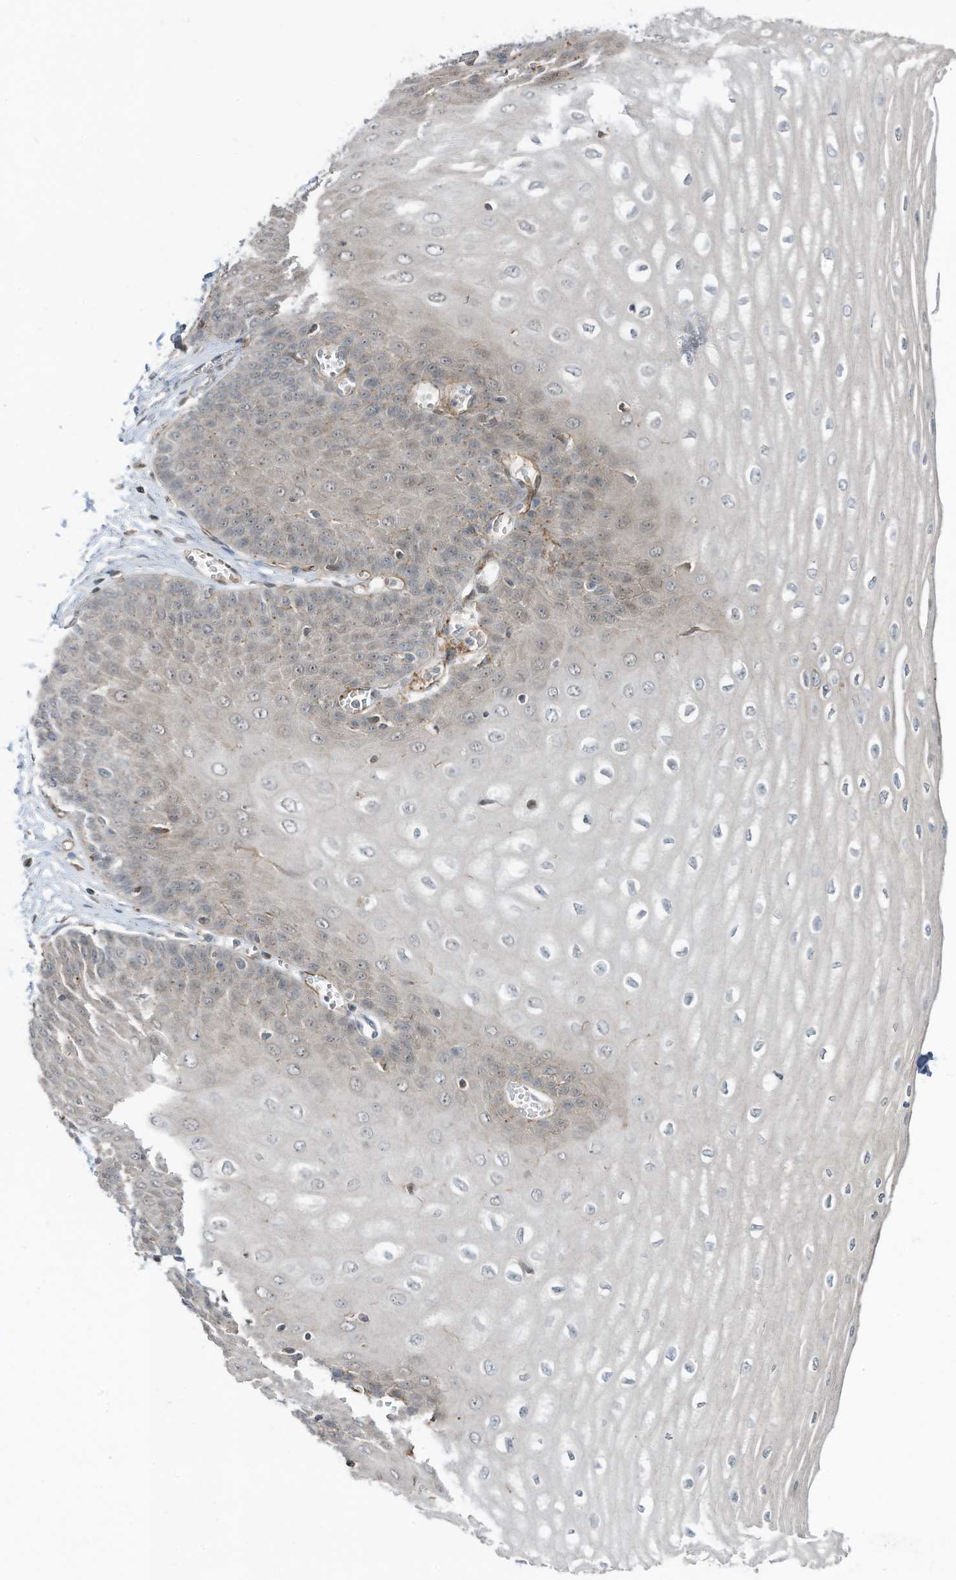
{"staining": {"intensity": "weak", "quantity": "25%-75%", "location": "cytoplasmic/membranous"}, "tissue": "esophagus", "cell_type": "Squamous epithelial cells", "image_type": "normal", "snomed": [{"axis": "morphology", "description": "Normal tissue, NOS"}, {"axis": "topography", "description": "Esophagus"}], "caption": "Human esophagus stained for a protein (brown) demonstrates weak cytoplasmic/membranous positive staining in approximately 25%-75% of squamous epithelial cells.", "gene": "DZIP3", "patient": {"sex": "male", "age": 60}}